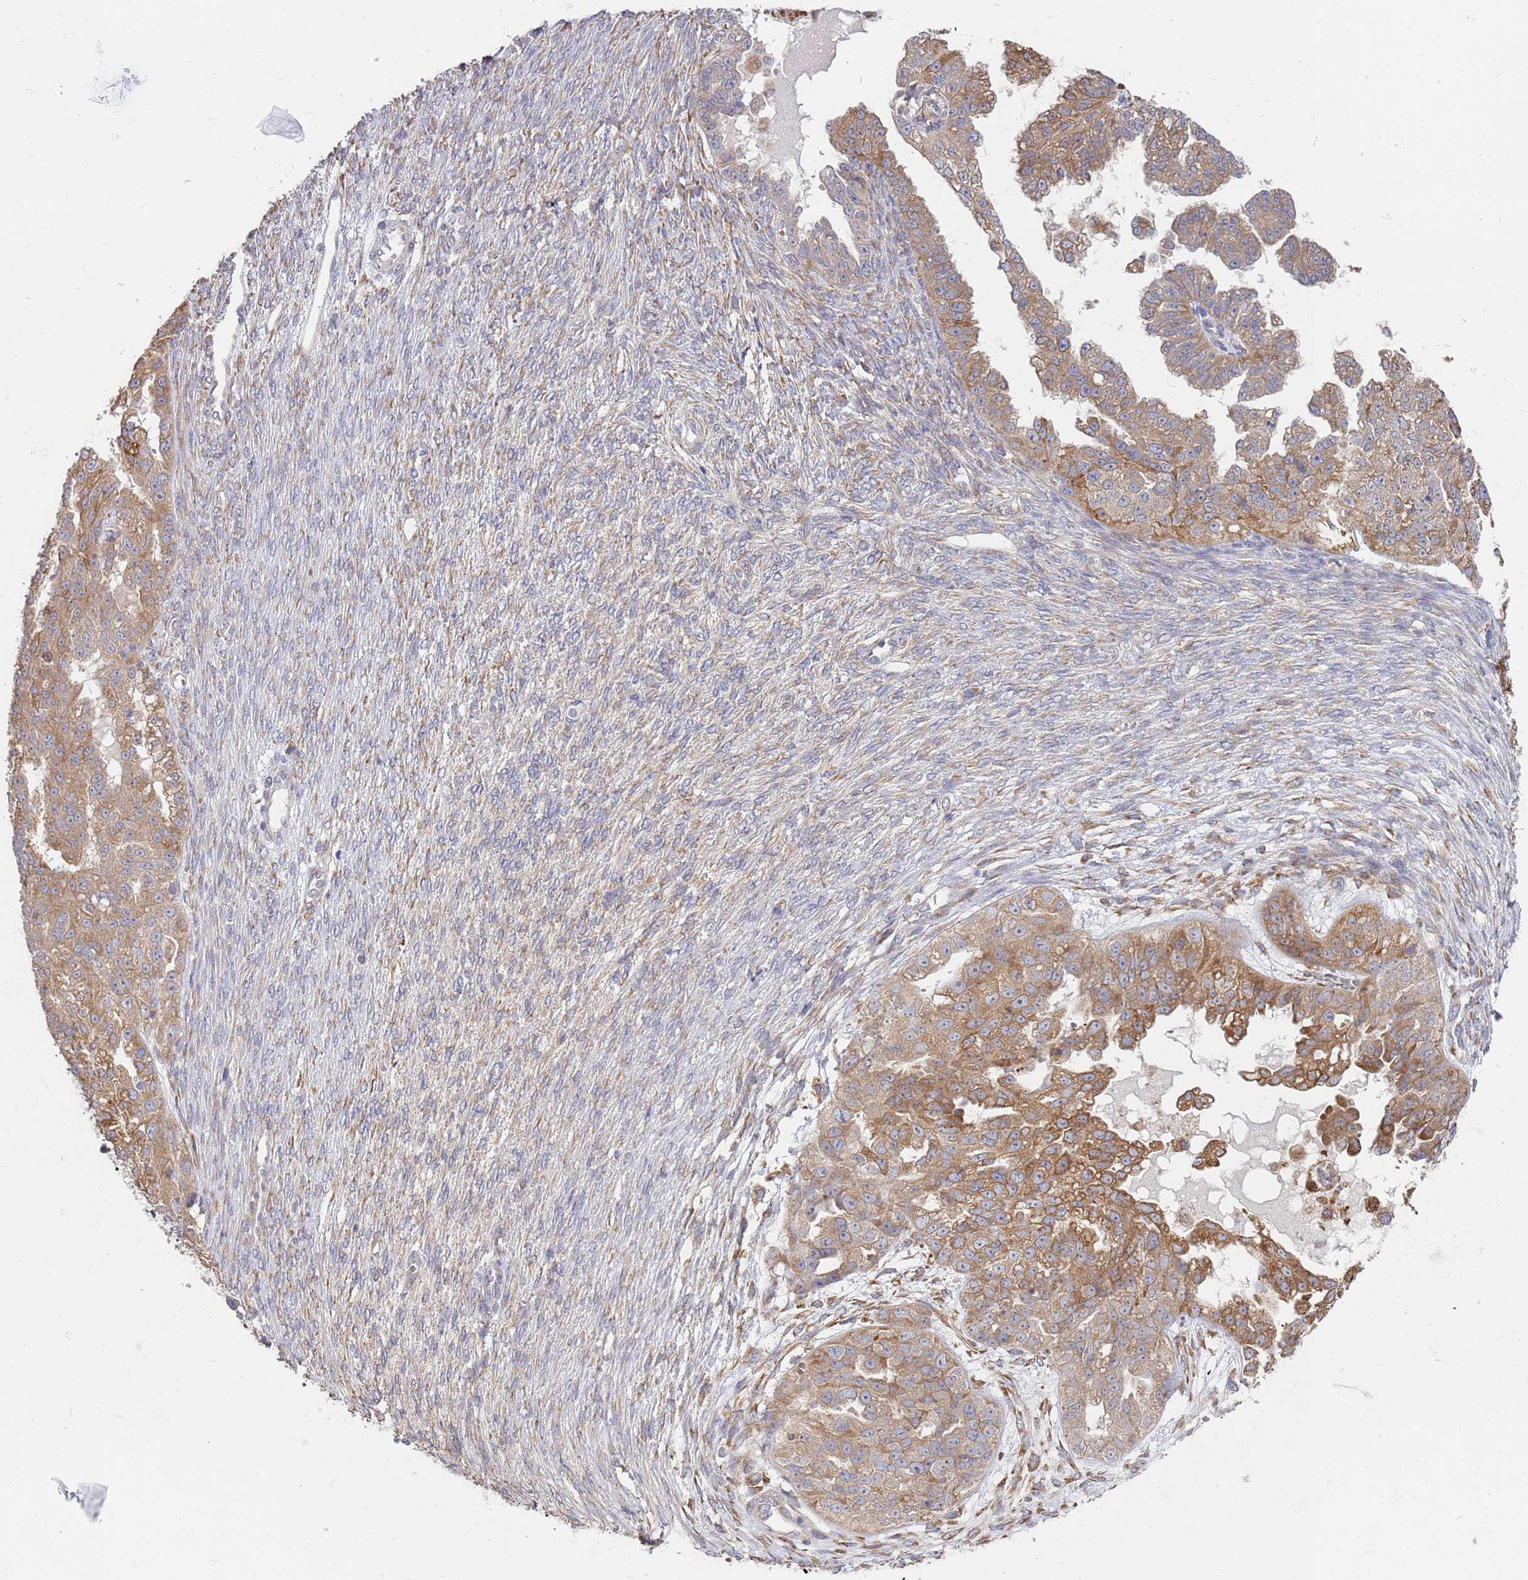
{"staining": {"intensity": "moderate", "quantity": ">75%", "location": "cytoplasmic/membranous"}, "tissue": "ovarian cancer", "cell_type": "Tumor cells", "image_type": "cancer", "snomed": [{"axis": "morphology", "description": "Cystadenocarcinoma, serous, NOS"}, {"axis": "topography", "description": "Ovary"}], "caption": "IHC histopathology image of serous cystadenocarcinoma (ovarian) stained for a protein (brown), which demonstrates medium levels of moderate cytoplasmic/membranous positivity in approximately >75% of tumor cells.", "gene": "VRK2", "patient": {"sex": "female", "age": 58}}